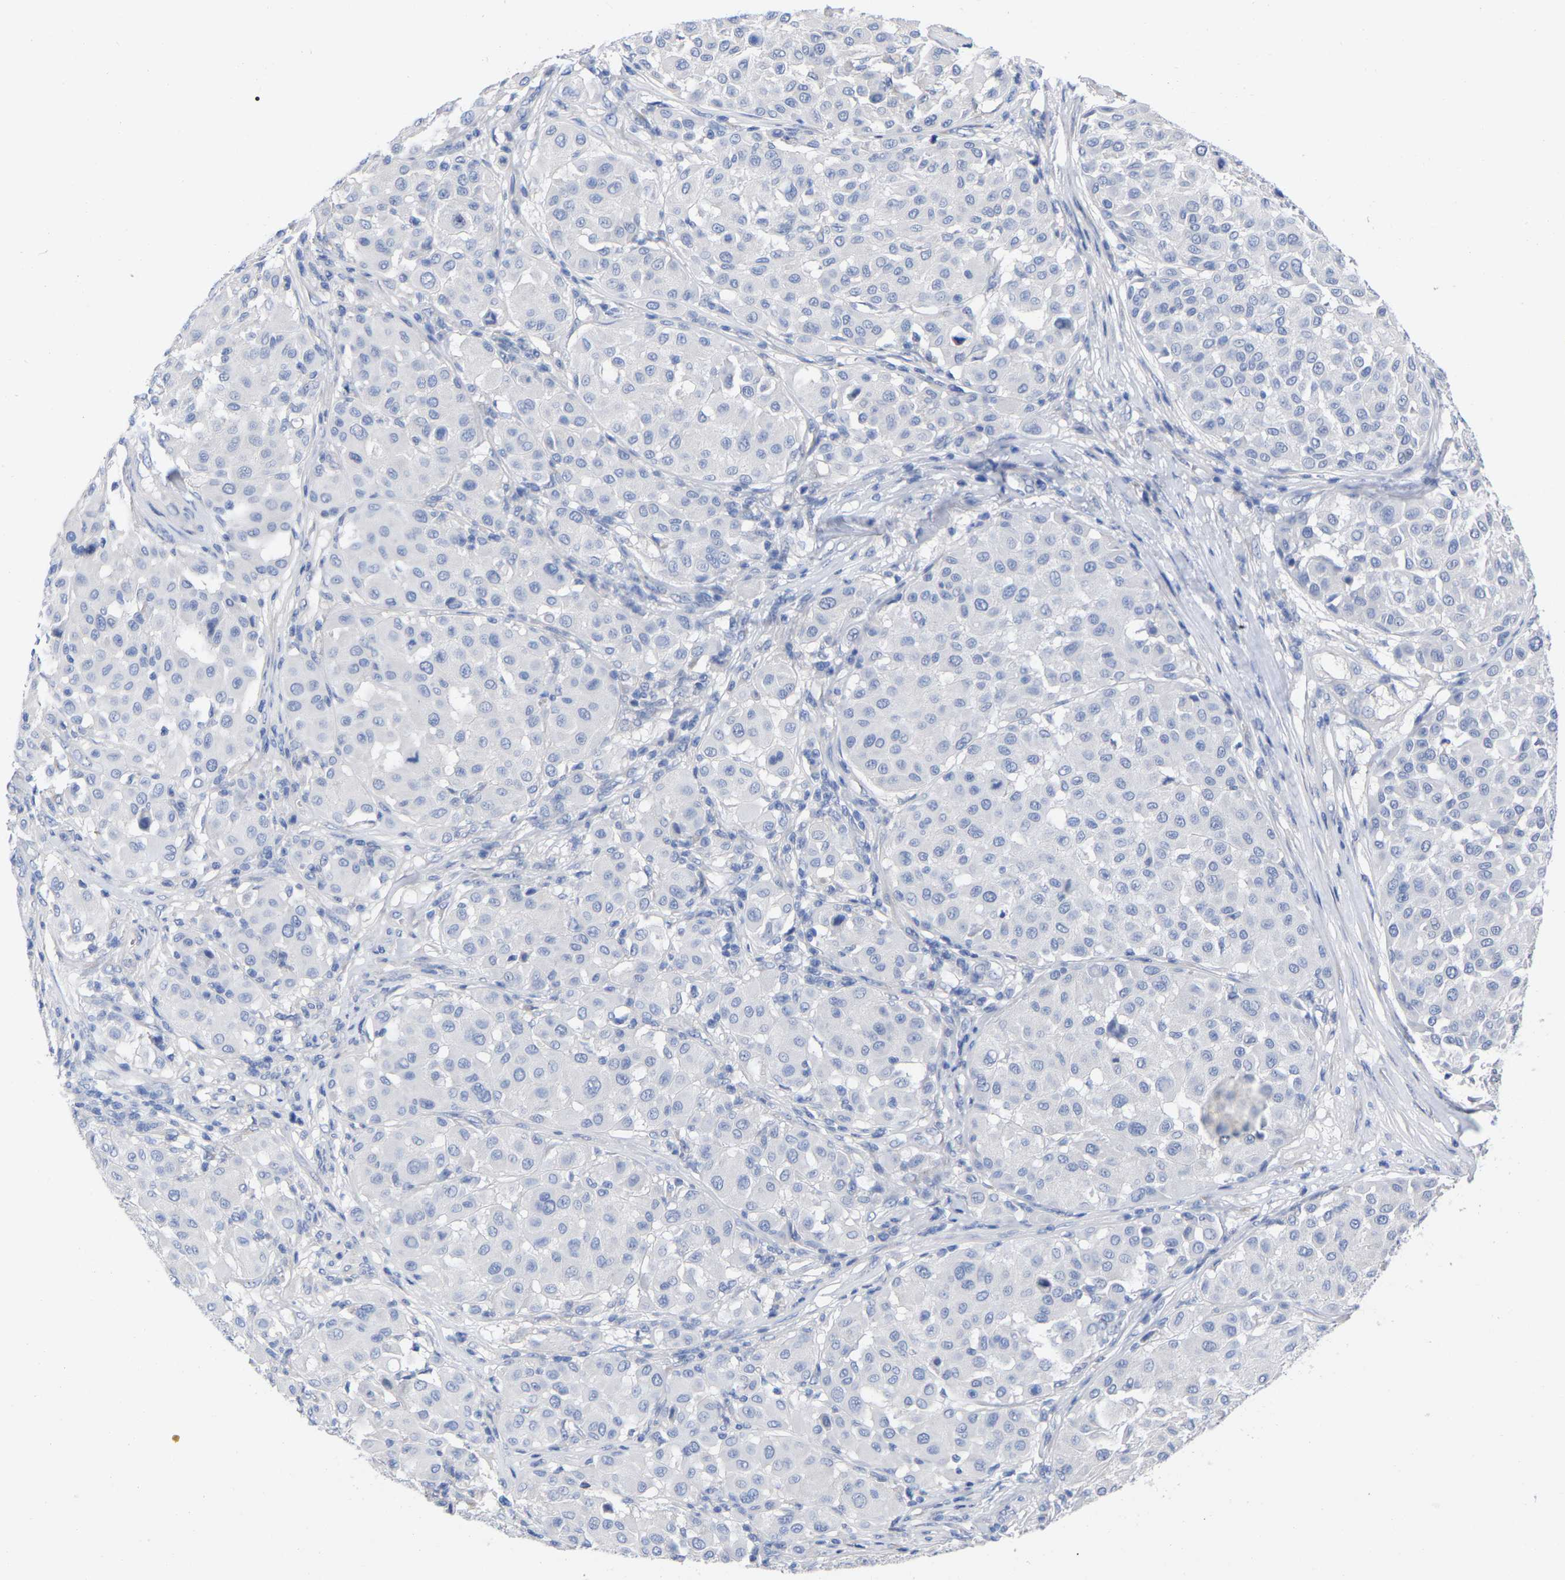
{"staining": {"intensity": "negative", "quantity": "none", "location": "none"}, "tissue": "melanoma", "cell_type": "Tumor cells", "image_type": "cancer", "snomed": [{"axis": "morphology", "description": "Malignant melanoma, Metastatic site"}, {"axis": "topography", "description": "Soft tissue"}], "caption": "High magnification brightfield microscopy of malignant melanoma (metastatic site) stained with DAB (brown) and counterstained with hematoxylin (blue): tumor cells show no significant positivity.", "gene": "HAPLN1", "patient": {"sex": "male", "age": 41}}